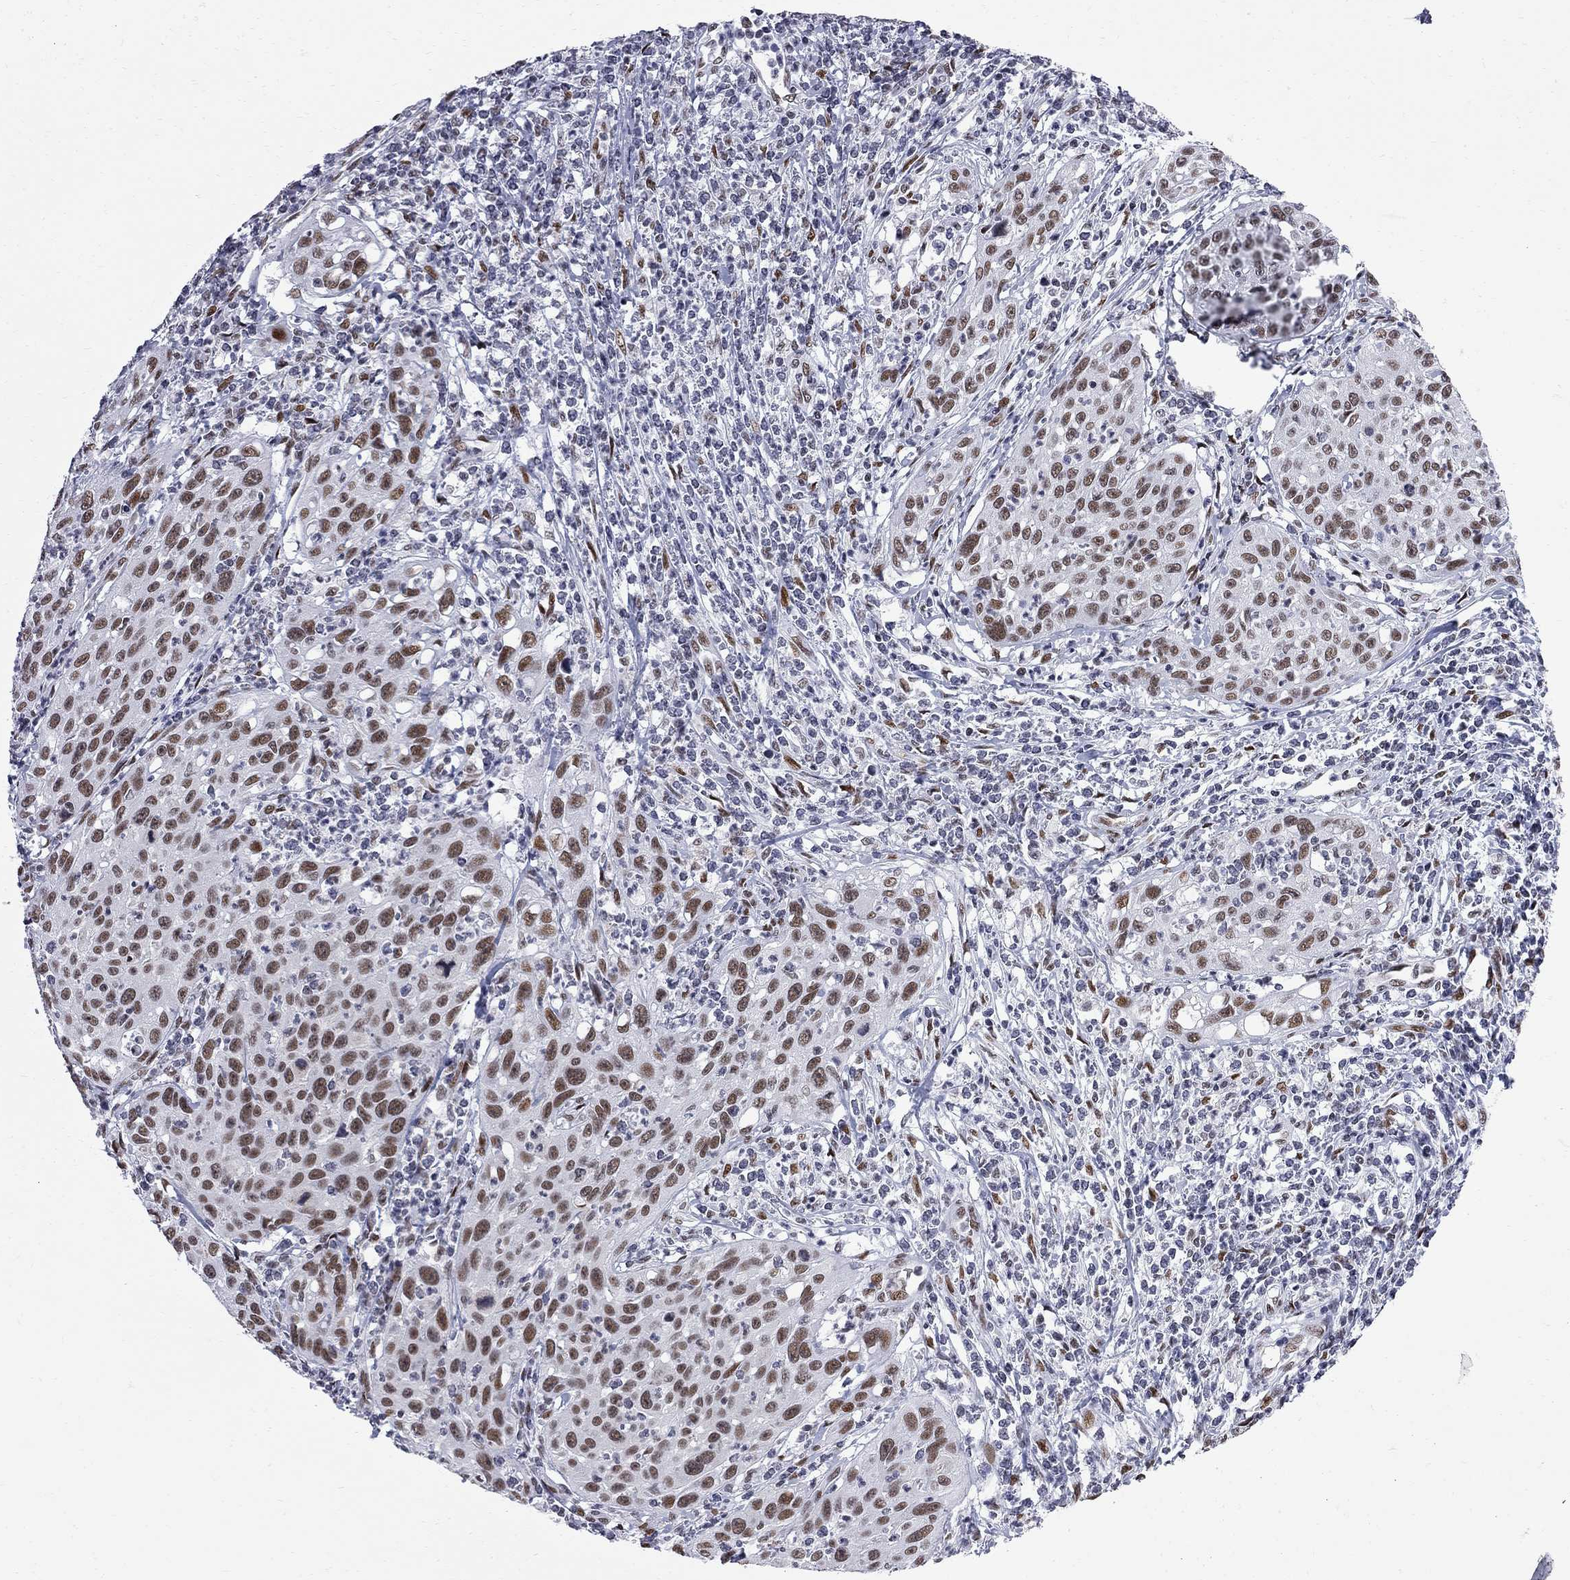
{"staining": {"intensity": "moderate", "quantity": ">75%", "location": "nuclear"}, "tissue": "cervical cancer", "cell_type": "Tumor cells", "image_type": "cancer", "snomed": [{"axis": "morphology", "description": "Squamous cell carcinoma, NOS"}, {"axis": "topography", "description": "Cervix"}], "caption": "Moderate nuclear protein expression is identified in about >75% of tumor cells in cervical cancer.", "gene": "ZBTB47", "patient": {"sex": "female", "age": 26}}